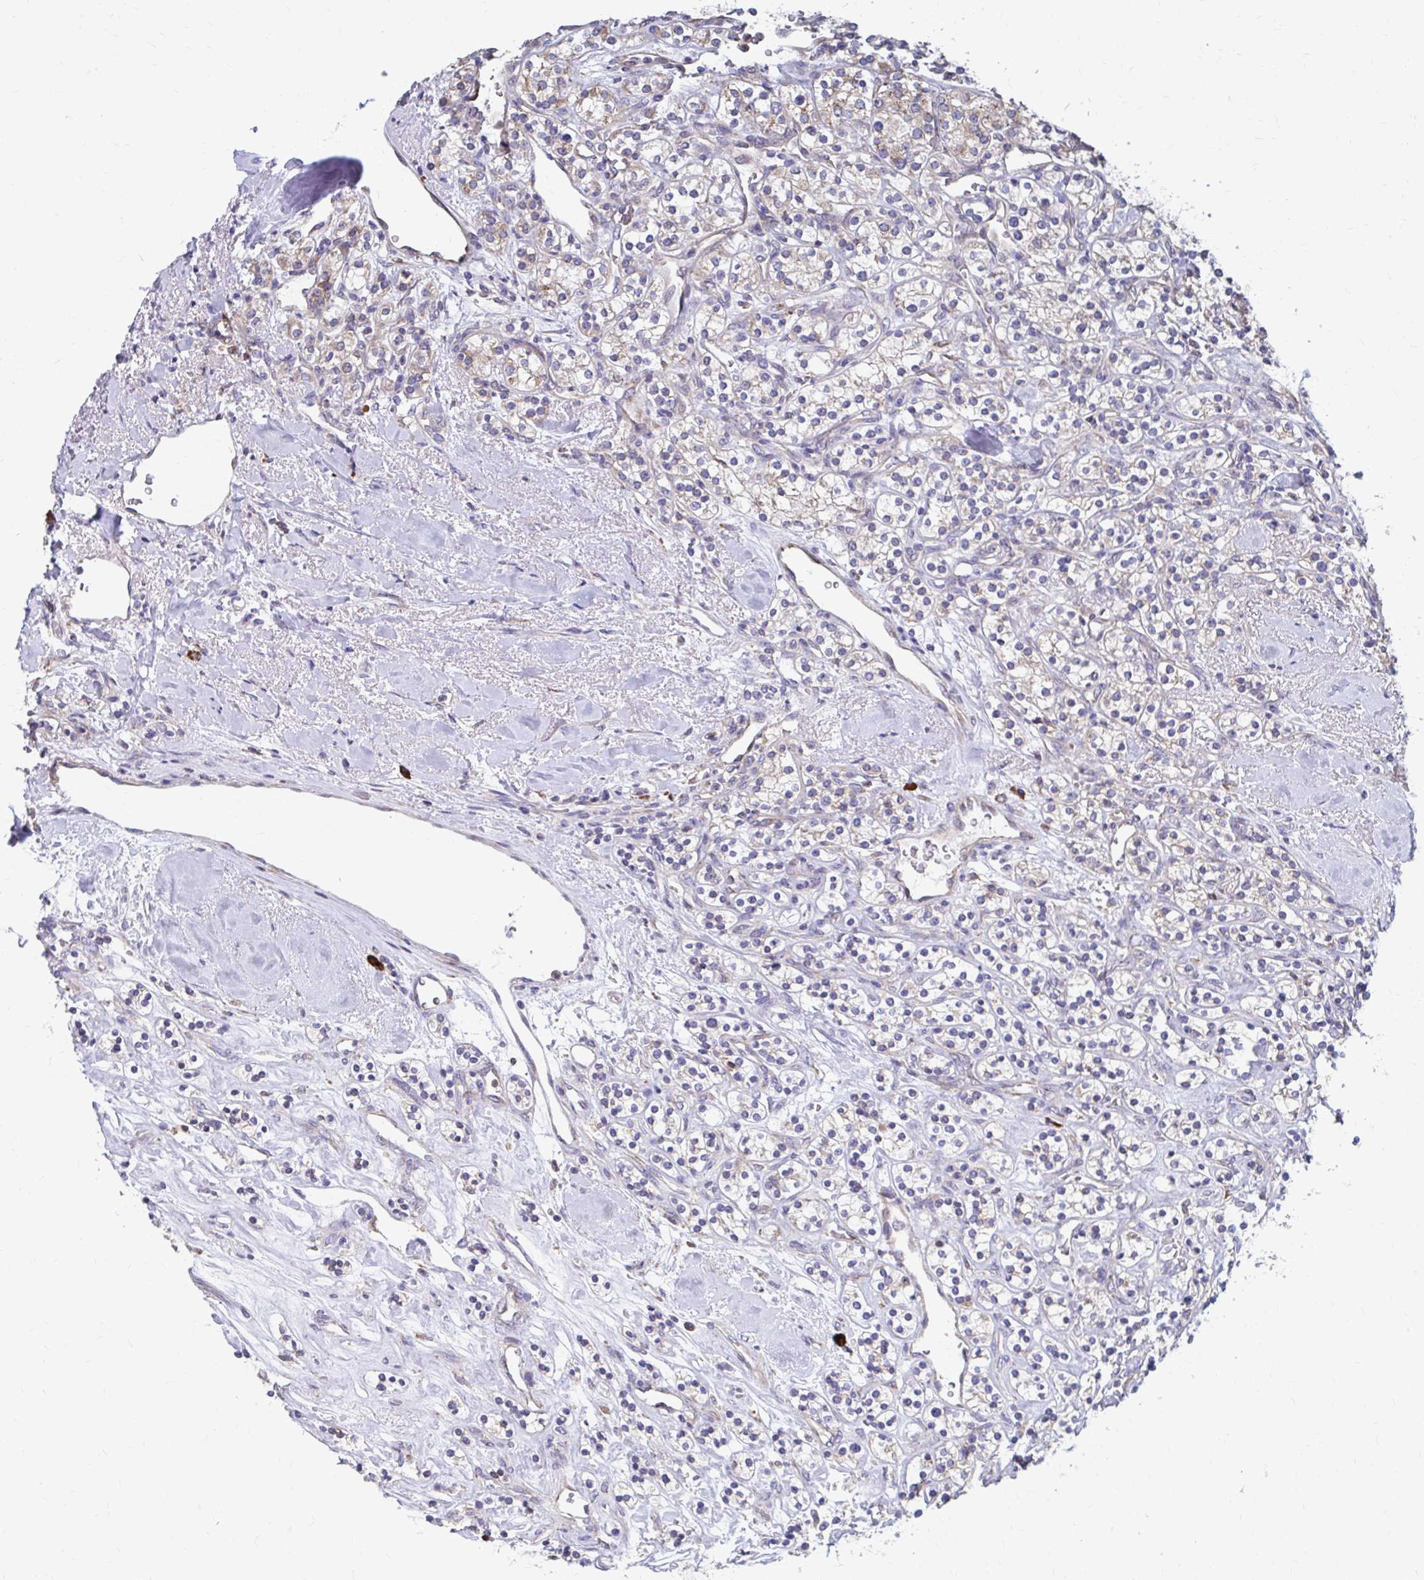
{"staining": {"intensity": "negative", "quantity": "none", "location": "none"}, "tissue": "renal cancer", "cell_type": "Tumor cells", "image_type": "cancer", "snomed": [{"axis": "morphology", "description": "Adenocarcinoma, NOS"}, {"axis": "topography", "description": "Kidney"}], "caption": "An image of human renal cancer (adenocarcinoma) is negative for staining in tumor cells.", "gene": "FKBP2", "patient": {"sex": "male", "age": 77}}